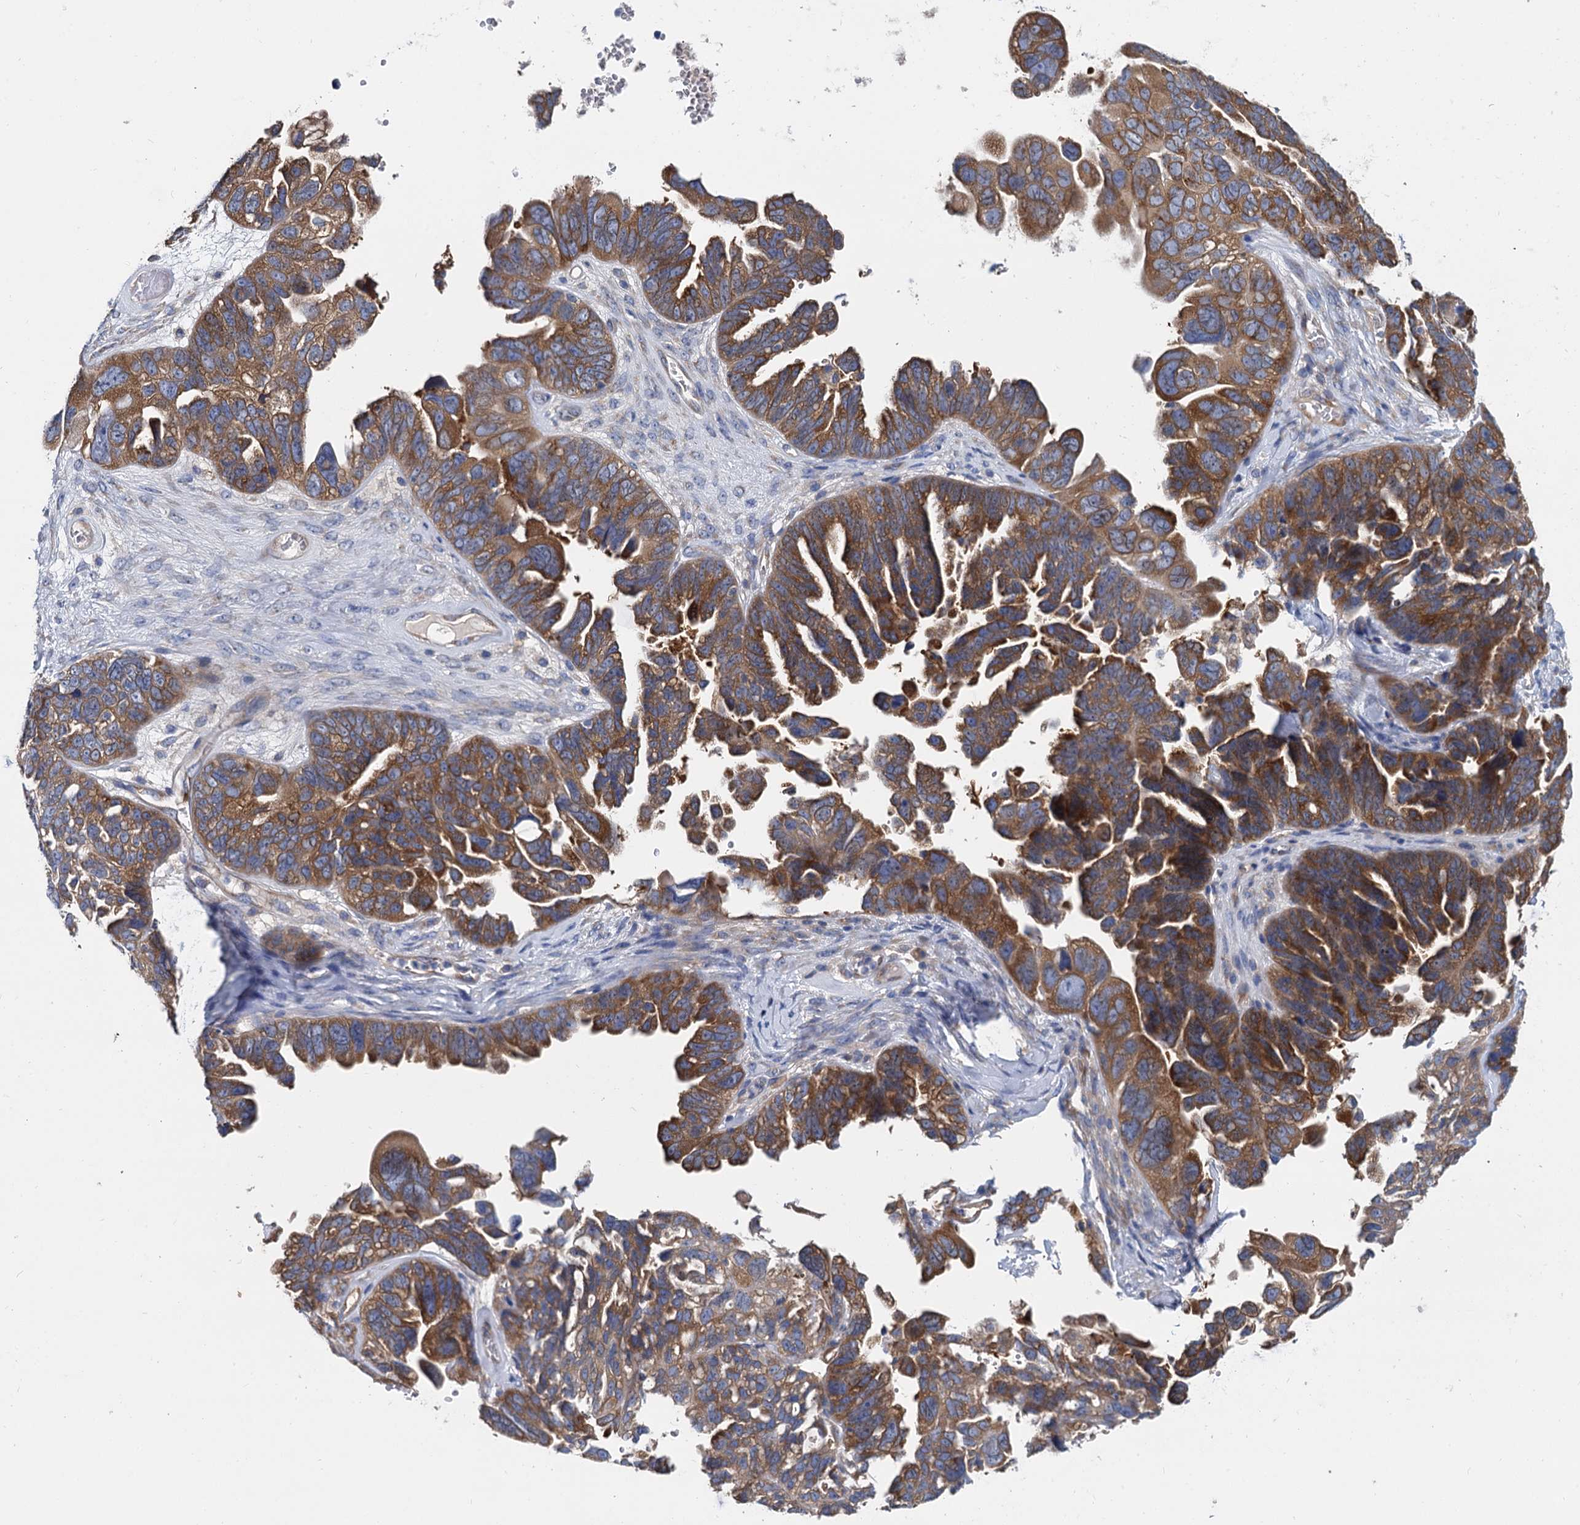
{"staining": {"intensity": "moderate", "quantity": ">75%", "location": "cytoplasmic/membranous"}, "tissue": "ovarian cancer", "cell_type": "Tumor cells", "image_type": "cancer", "snomed": [{"axis": "morphology", "description": "Cystadenocarcinoma, serous, NOS"}, {"axis": "topography", "description": "Ovary"}], "caption": "DAB (3,3'-diaminobenzidine) immunohistochemical staining of human serous cystadenocarcinoma (ovarian) shows moderate cytoplasmic/membranous protein expression in about >75% of tumor cells. (DAB IHC, brown staining for protein, blue staining for nuclei).", "gene": "QARS1", "patient": {"sex": "female", "age": 79}}